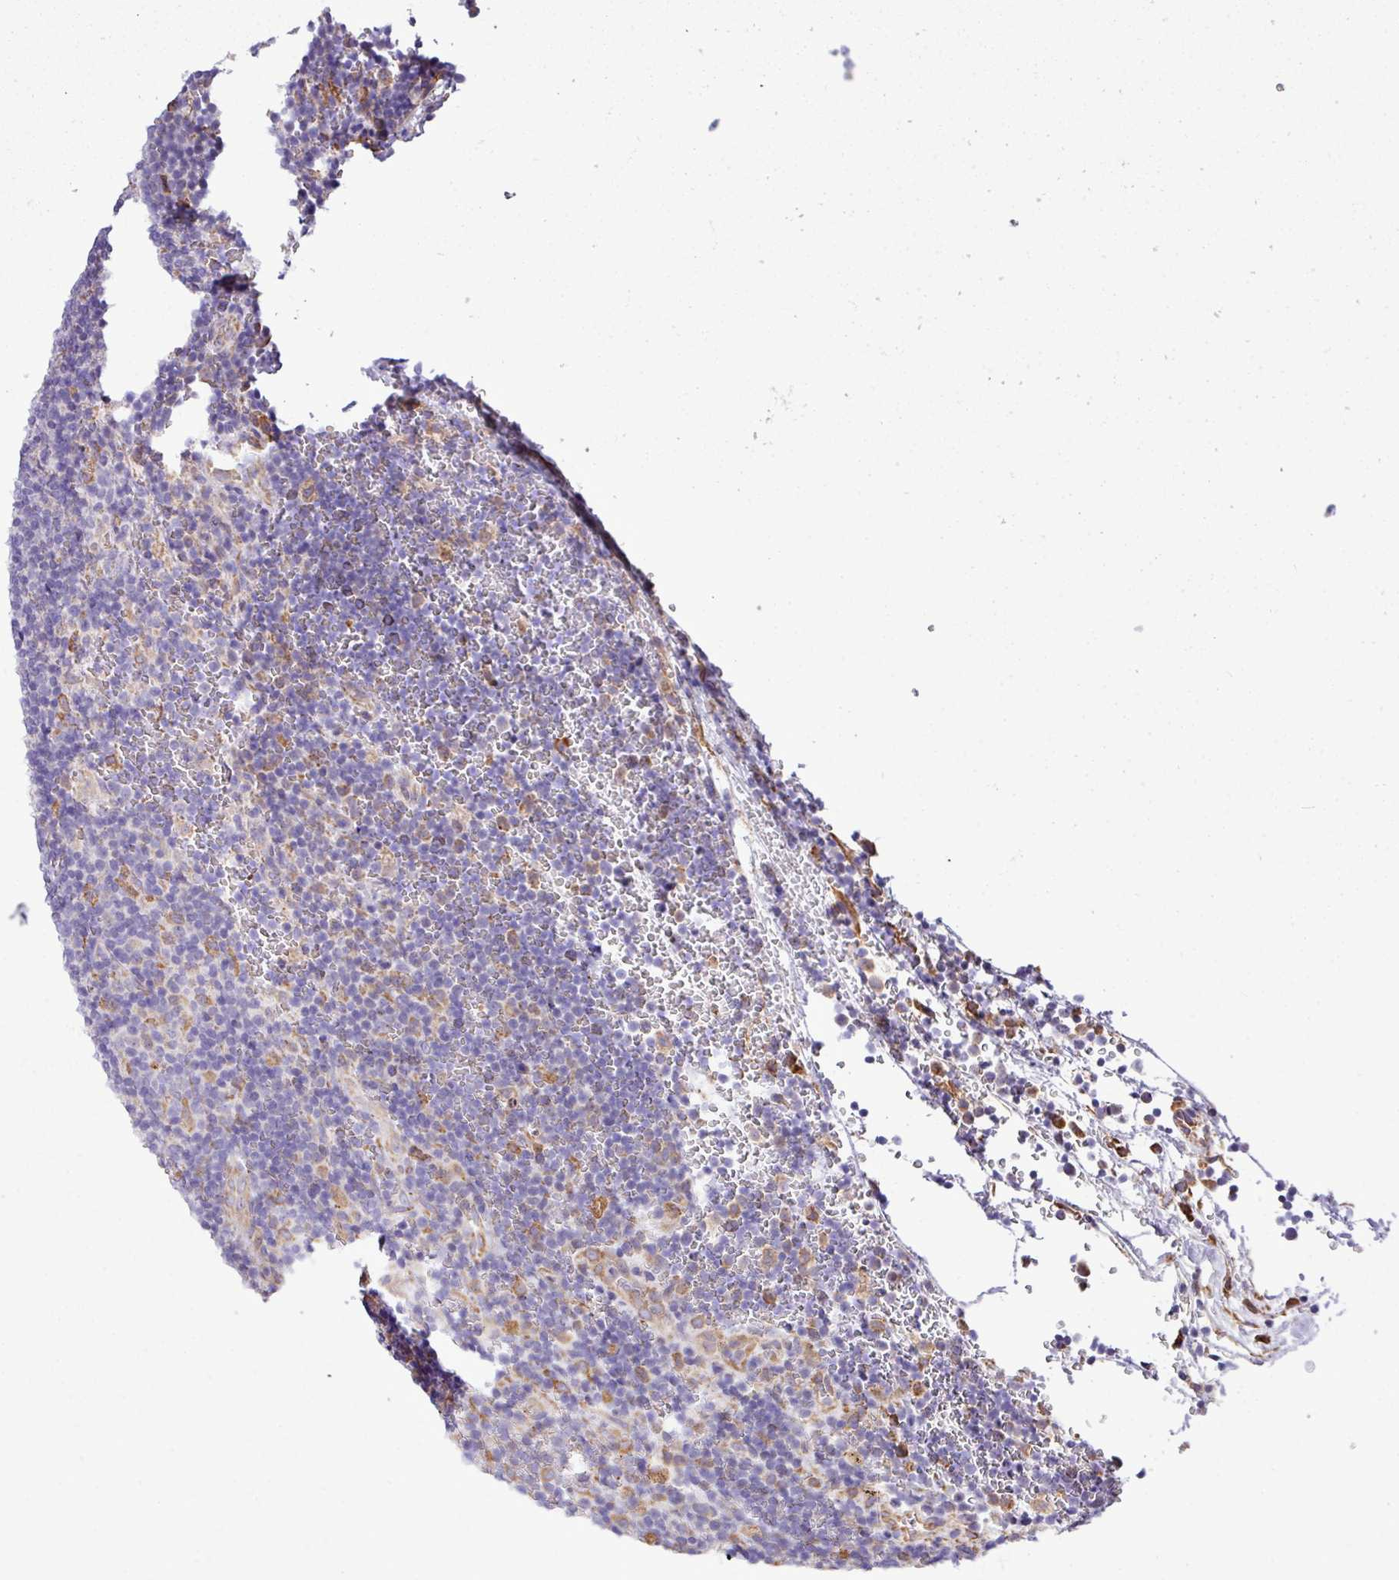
{"staining": {"intensity": "weak", "quantity": "<25%", "location": "cytoplasmic/membranous"}, "tissue": "lymphoma", "cell_type": "Tumor cells", "image_type": "cancer", "snomed": [{"axis": "morphology", "description": "Hodgkin's disease, NOS"}, {"axis": "topography", "description": "Lymph node"}], "caption": "High magnification brightfield microscopy of Hodgkin's disease stained with DAB (3,3'-diaminobenzidine) (brown) and counterstained with hematoxylin (blue): tumor cells show no significant positivity. (DAB (3,3'-diaminobenzidine) immunohistochemistry visualized using brightfield microscopy, high magnification).", "gene": "ZSCAN5A", "patient": {"sex": "female", "age": 57}}